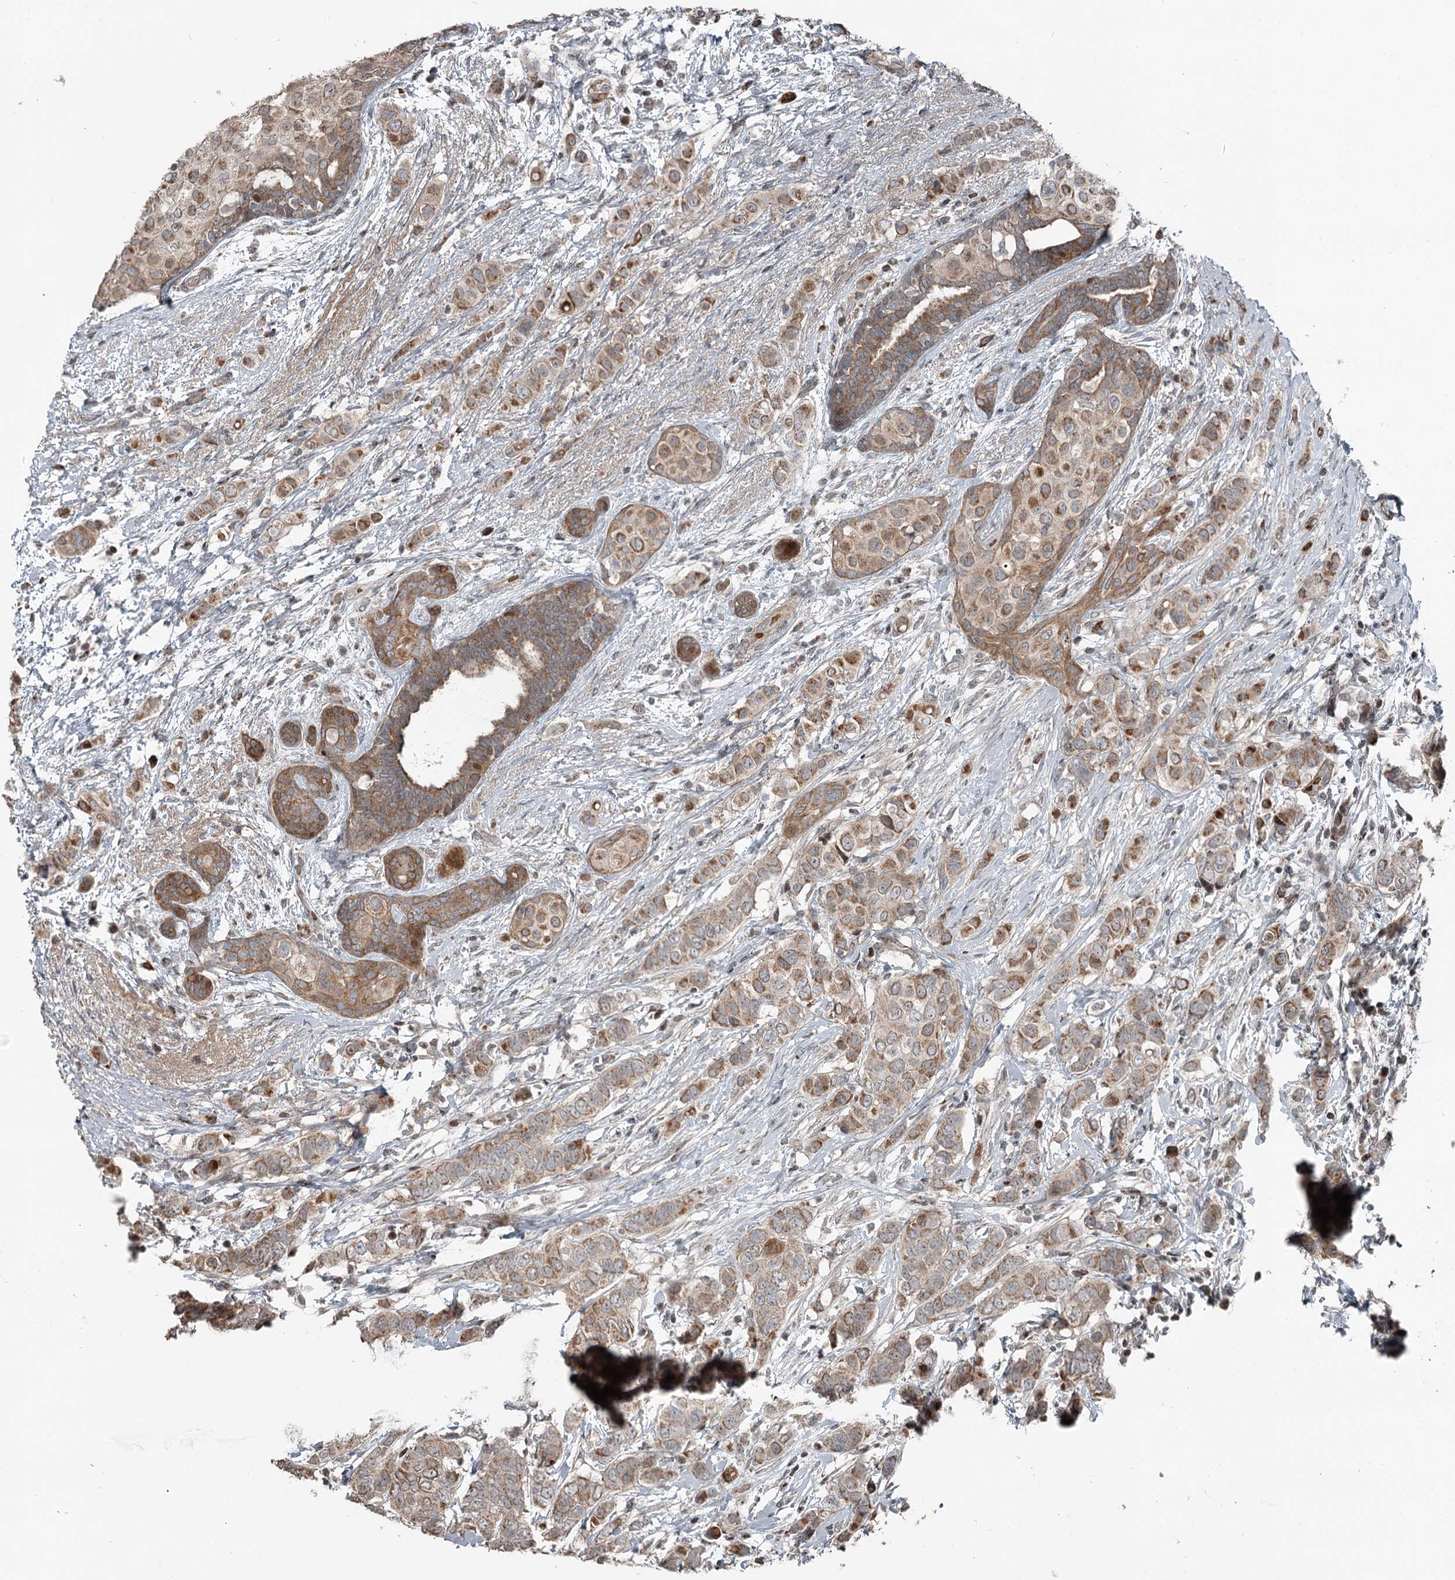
{"staining": {"intensity": "moderate", "quantity": ">75%", "location": "cytoplasmic/membranous"}, "tissue": "breast cancer", "cell_type": "Tumor cells", "image_type": "cancer", "snomed": [{"axis": "morphology", "description": "Lobular carcinoma"}, {"axis": "topography", "description": "Breast"}], "caption": "This histopathology image exhibits immunohistochemistry staining of human breast cancer, with medium moderate cytoplasmic/membranous expression in about >75% of tumor cells.", "gene": "RASSF8", "patient": {"sex": "female", "age": 51}}